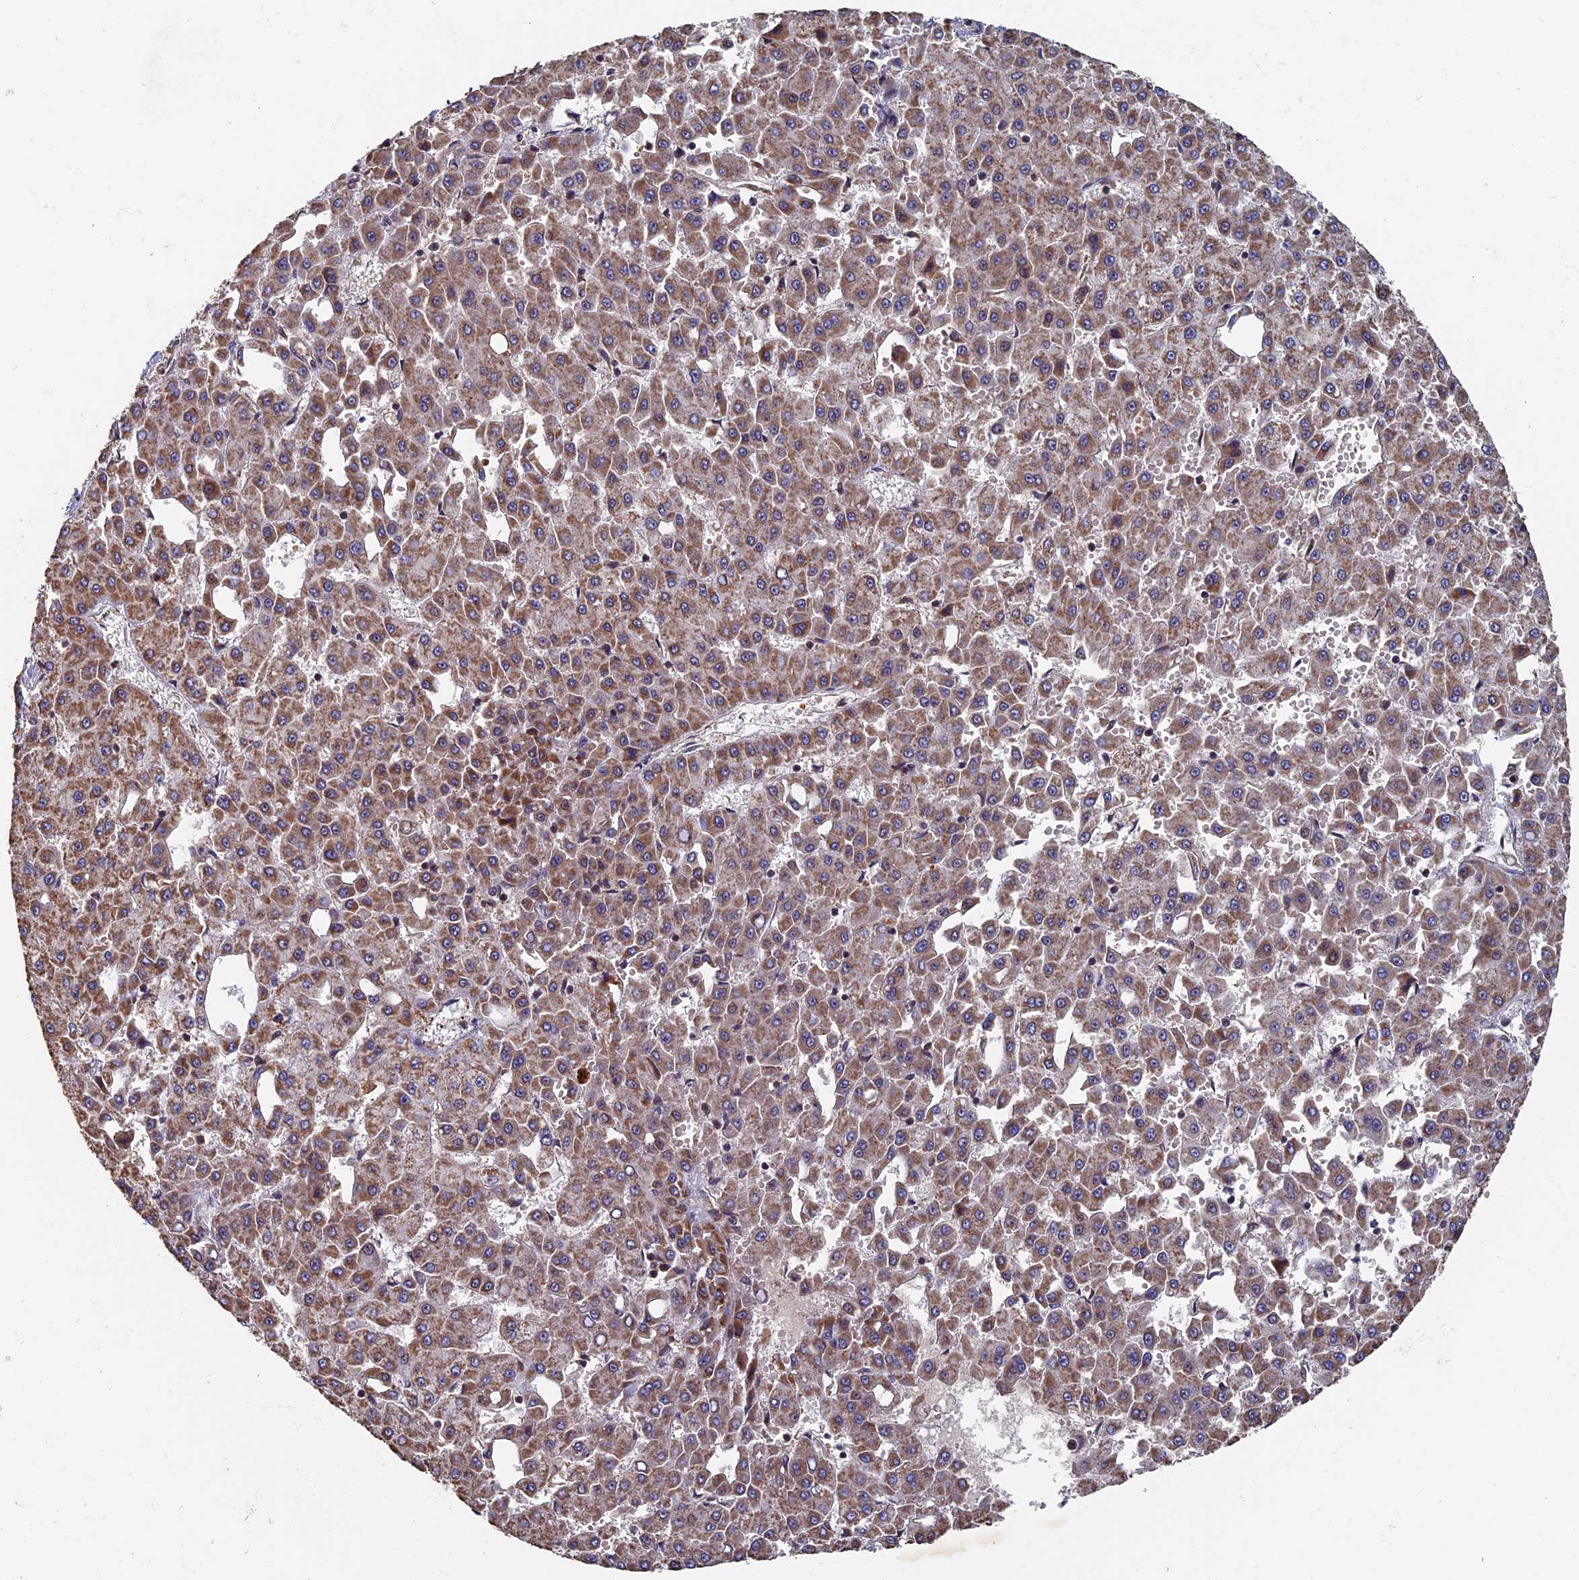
{"staining": {"intensity": "moderate", "quantity": ">75%", "location": "cytoplasmic/membranous"}, "tissue": "liver cancer", "cell_type": "Tumor cells", "image_type": "cancer", "snomed": [{"axis": "morphology", "description": "Carcinoma, Hepatocellular, NOS"}, {"axis": "topography", "description": "Liver"}], "caption": "DAB immunohistochemical staining of human liver cancer exhibits moderate cytoplasmic/membranous protein staining in approximately >75% of tumor cells.", "gene": "RASGRF1", "patient": {"sex": "male", "age": 47}}